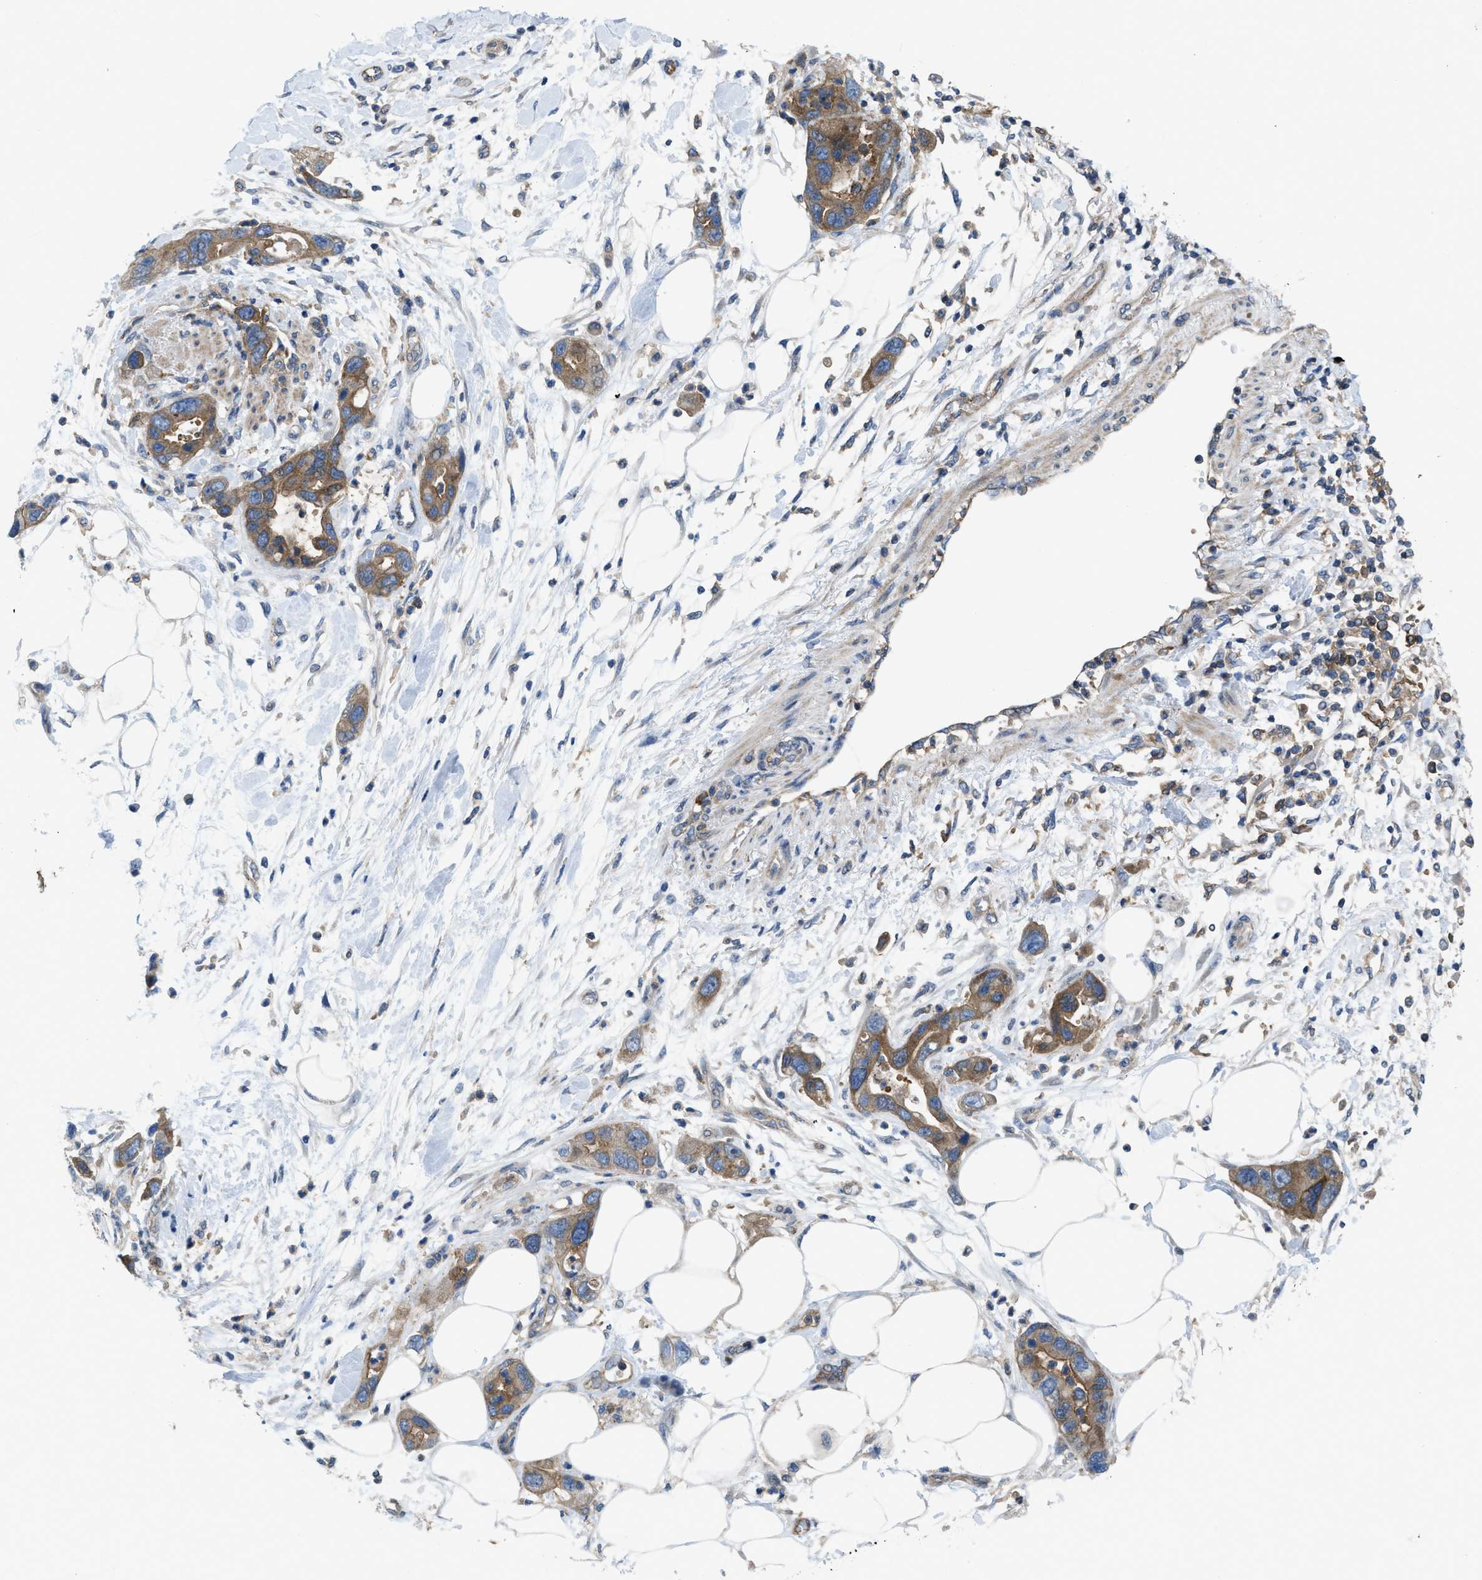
{"staining": {"intensity": "moderate", "quantity": ">75%", "location": "cytoplasmic/membranous"}, "tissue": "pancreatic cancer", "cell_type": "Tumor cells", "image_type": "cancer", "snomed": [{"axis": "morphology", "description": "Normal tissue, NOS"}, {"axis": "morphology", "description": "Adenocarcinoma, NOS"}, {"axis": "topography", "description": "Pancreas"}], "caption": "The image reveals staining of pancreatic cancer, revealing moderate cytoplasmic/membranous protein expression (brown color) within tumor cells. The staining was performed using DAB (3,3'-diaminobenzidine) to visualize the protein expression in brown, while the nuclei were stained in blue with hematoxylin (Magnification: 20x).", "gene": "MYO18A", "patient": {"sex": "female", "age": 71}}